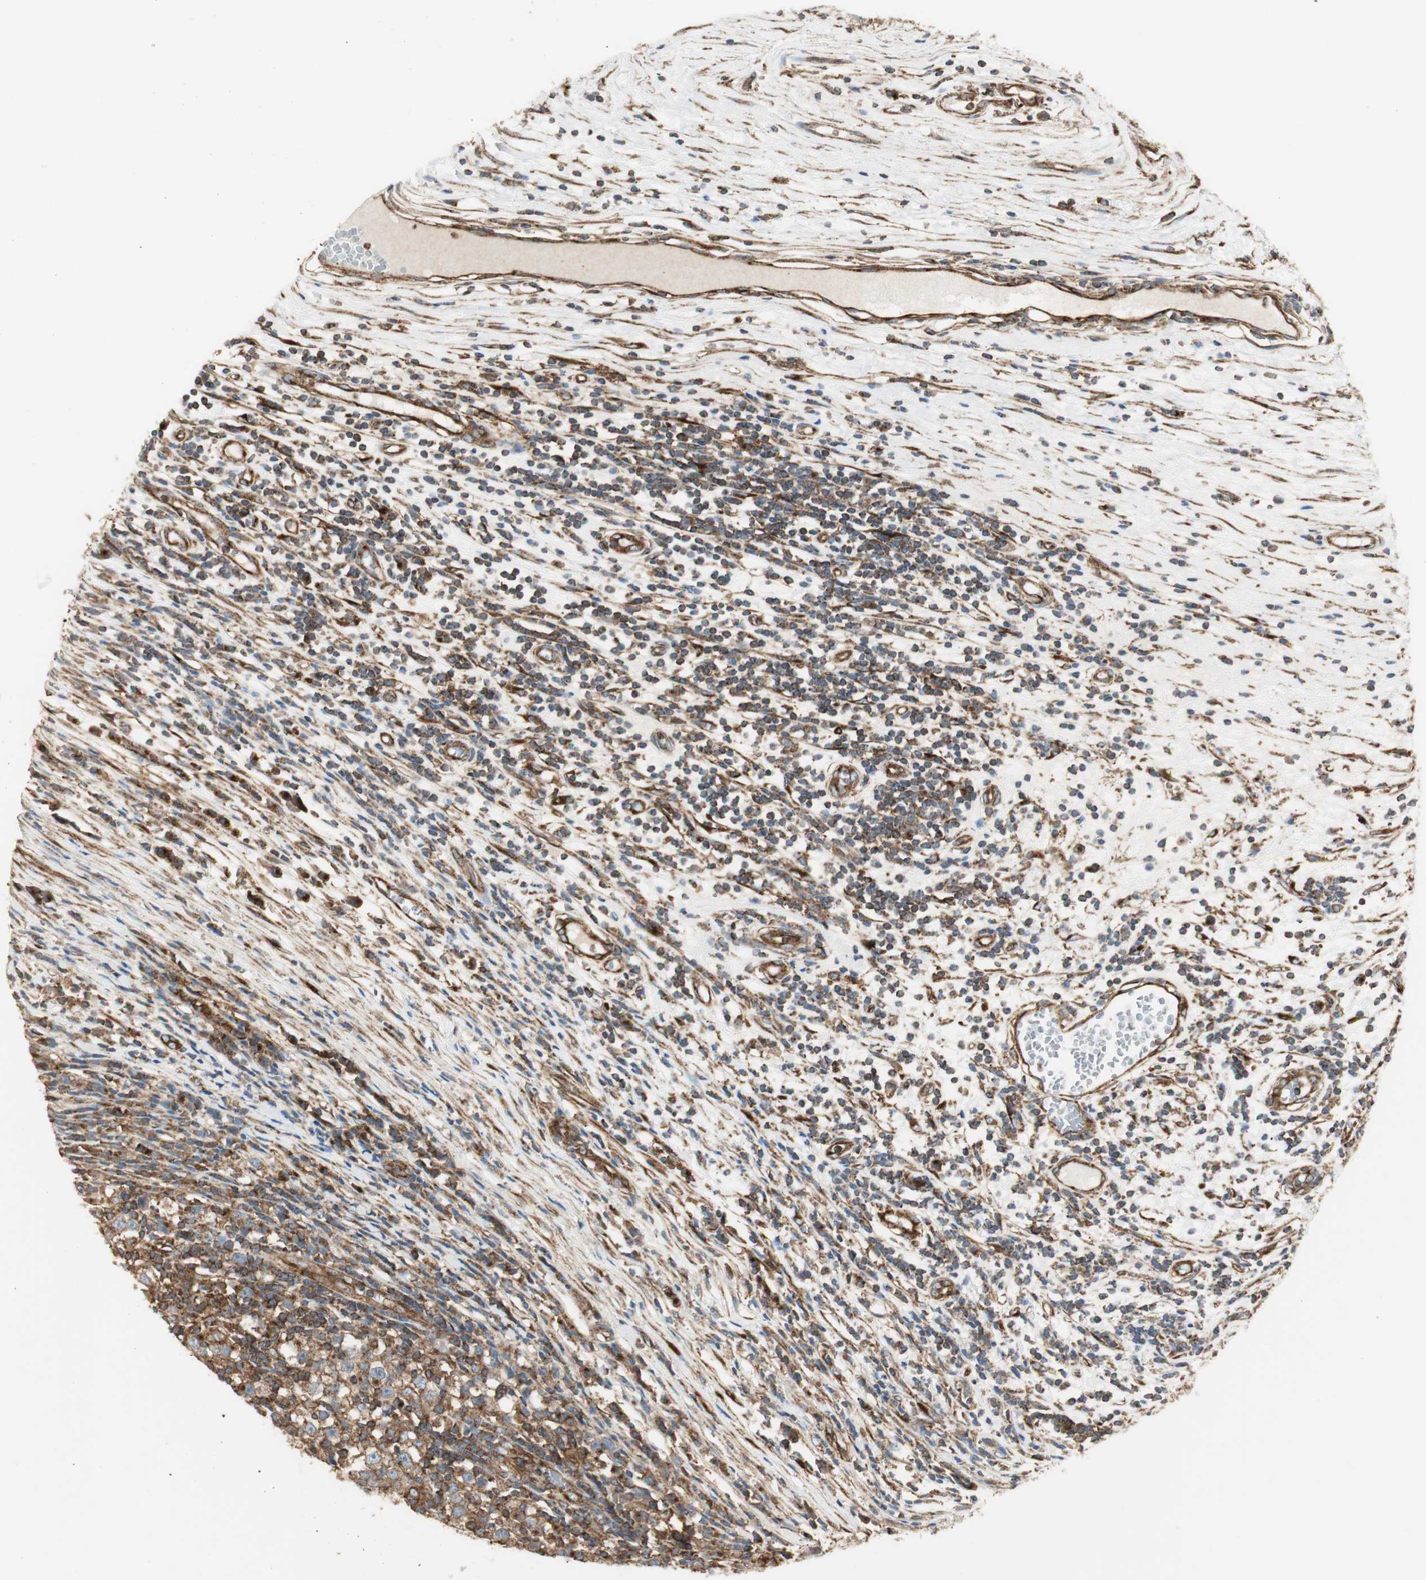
{"staining": {"intensity": "moderate", "quantity": ">75%", "location": "cytoplasmic/membranous"}, "tissue": "testis cancer", "cell_type": "Tumor cells", "image_type": "cancer", "snomed": [{"axis": "morphology", "description": "Seminoma, NOS"}, {"axis": "topography", "description": "Testis"}], "caption": "Tumor cells show medium levels of moderate cytoplasmic/membranous positivity in approximately >75% of cells in testis seminoma.", "gene": "H6PD", "patient": {"sex": "male", "age": 65}}